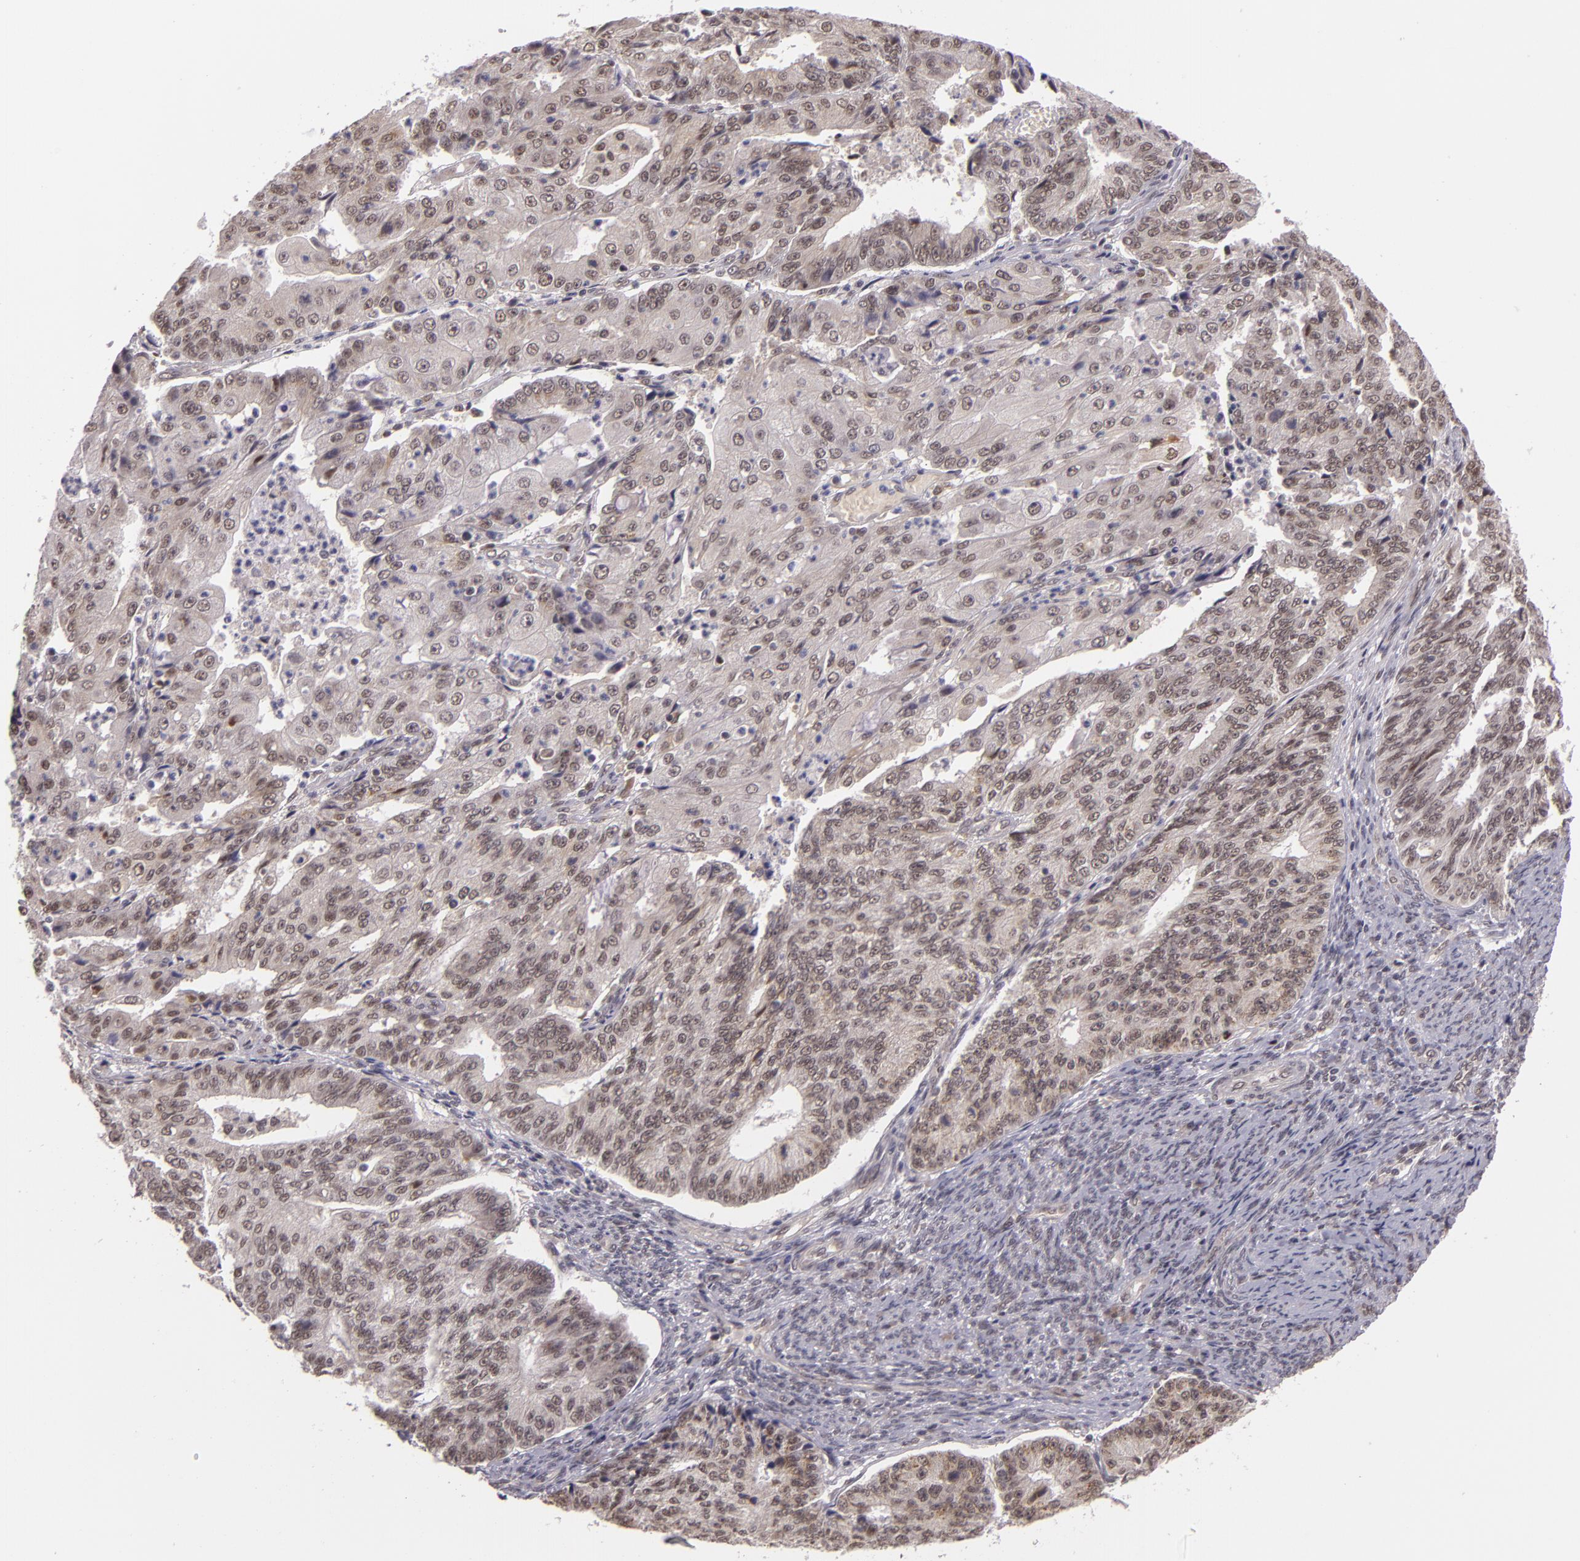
{"staining": {"intensity": "weak", "quantity": "25%-75%", "location": "cytoplasmic/membranous,nuclear"}, "tissue": "endometrial cancer", "cell_type": "Tumor cells", "image_type": "cancer", "snomed": [{"axis": "morphology", "description": "Adenocarcinoma, NOS"}, {"axis": "topography", "description": "Endometrium"}], "caption": "Human endometrial adenocarcinoma stained with a protein marker reveals weak staining in tumor cells.", "gene": "ALX1", "patient": {"sex": "female", "age": 56}}